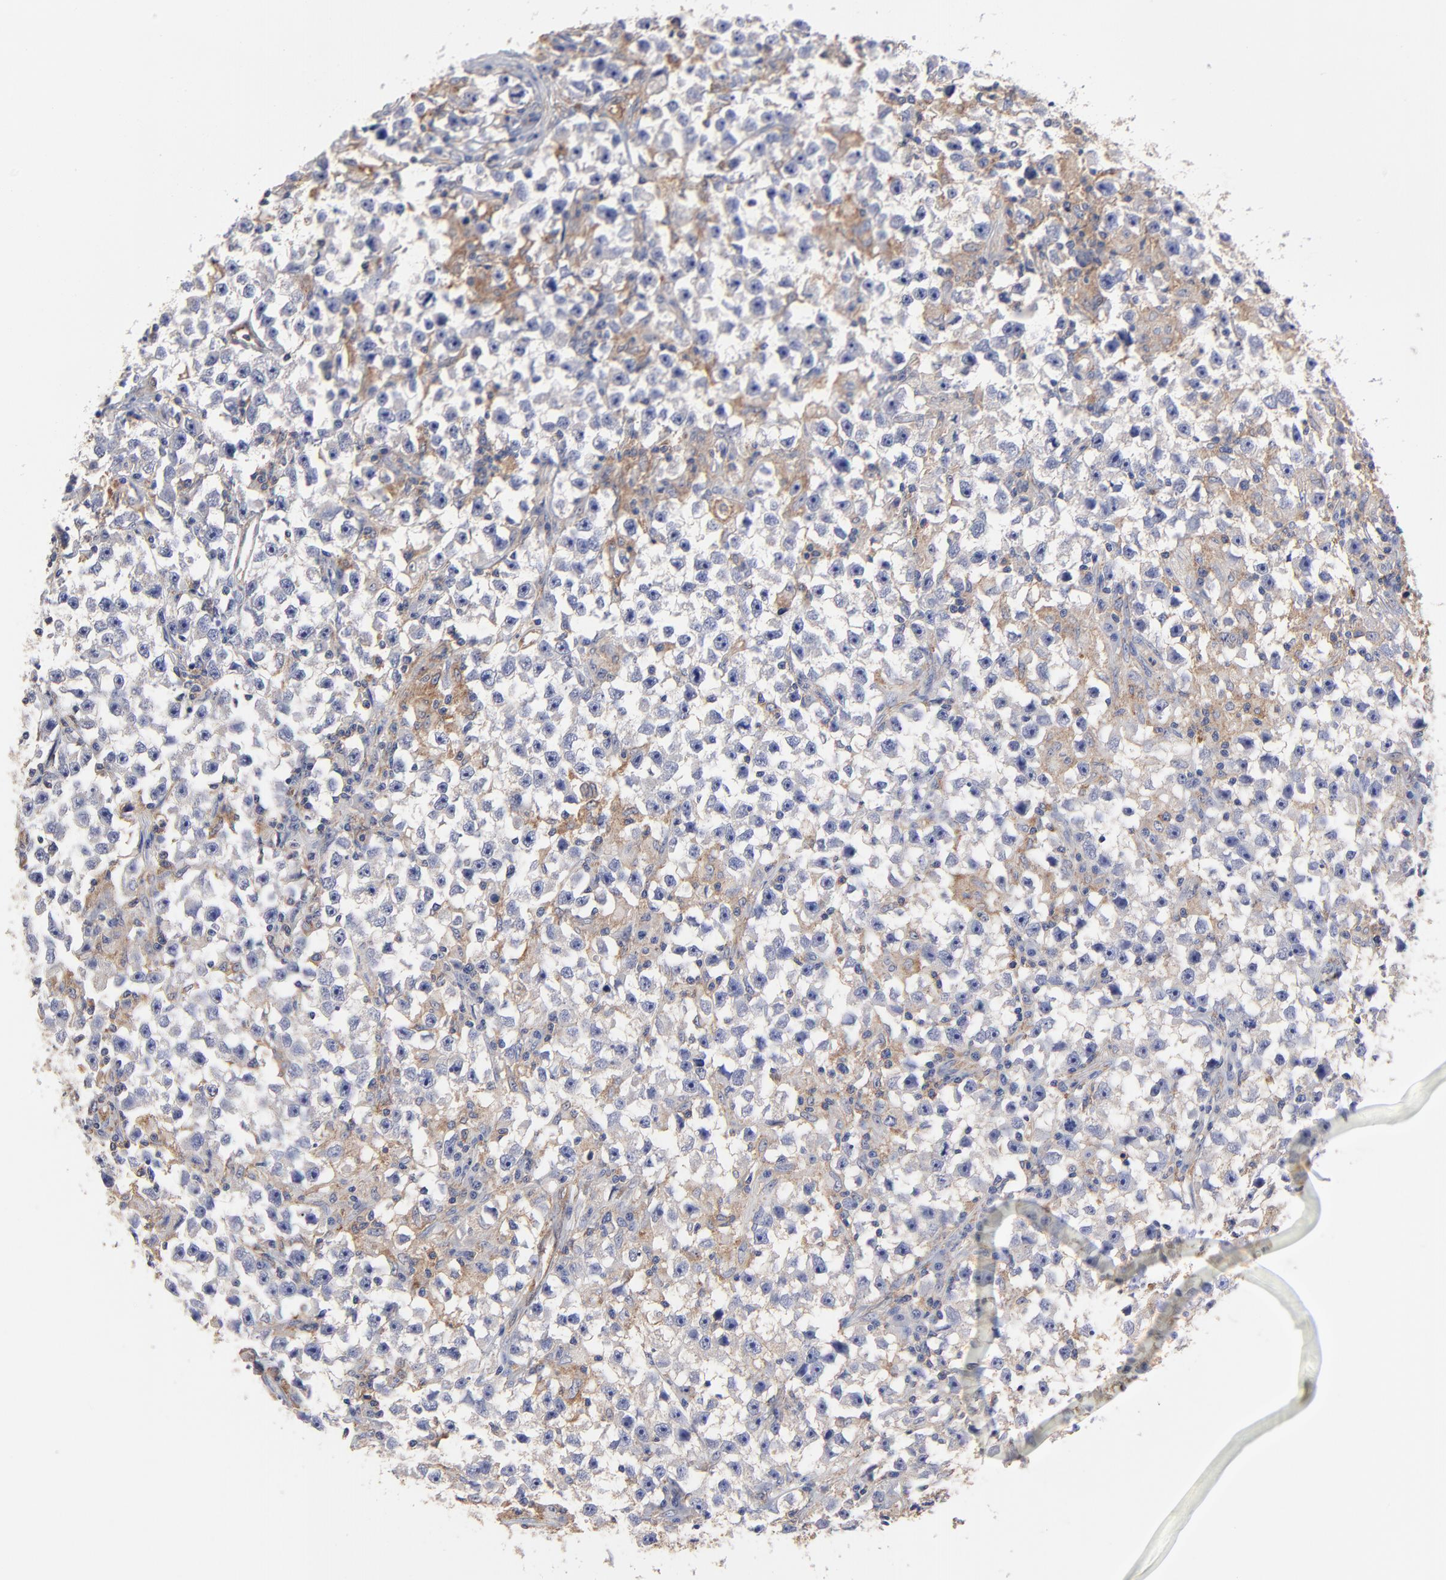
{"staining": {"intensity": "weak", "quantity": "<25%", "location": "cytoplasmic/membranous"}, "tissue": "testis cancer", "cell_type": "Tumor cells", "image_type": "cancer", "snomed": [{"axis": "morphology", "description": "Seminoma, NOS"}, {"axis": "topography", "description": "Testis"}], "caption": "Immunohistochemistry of seminoma (testis) displays no expression in tumor cells.", "gene": "ASL", "patient": {"sex": "male", "age": 33}}